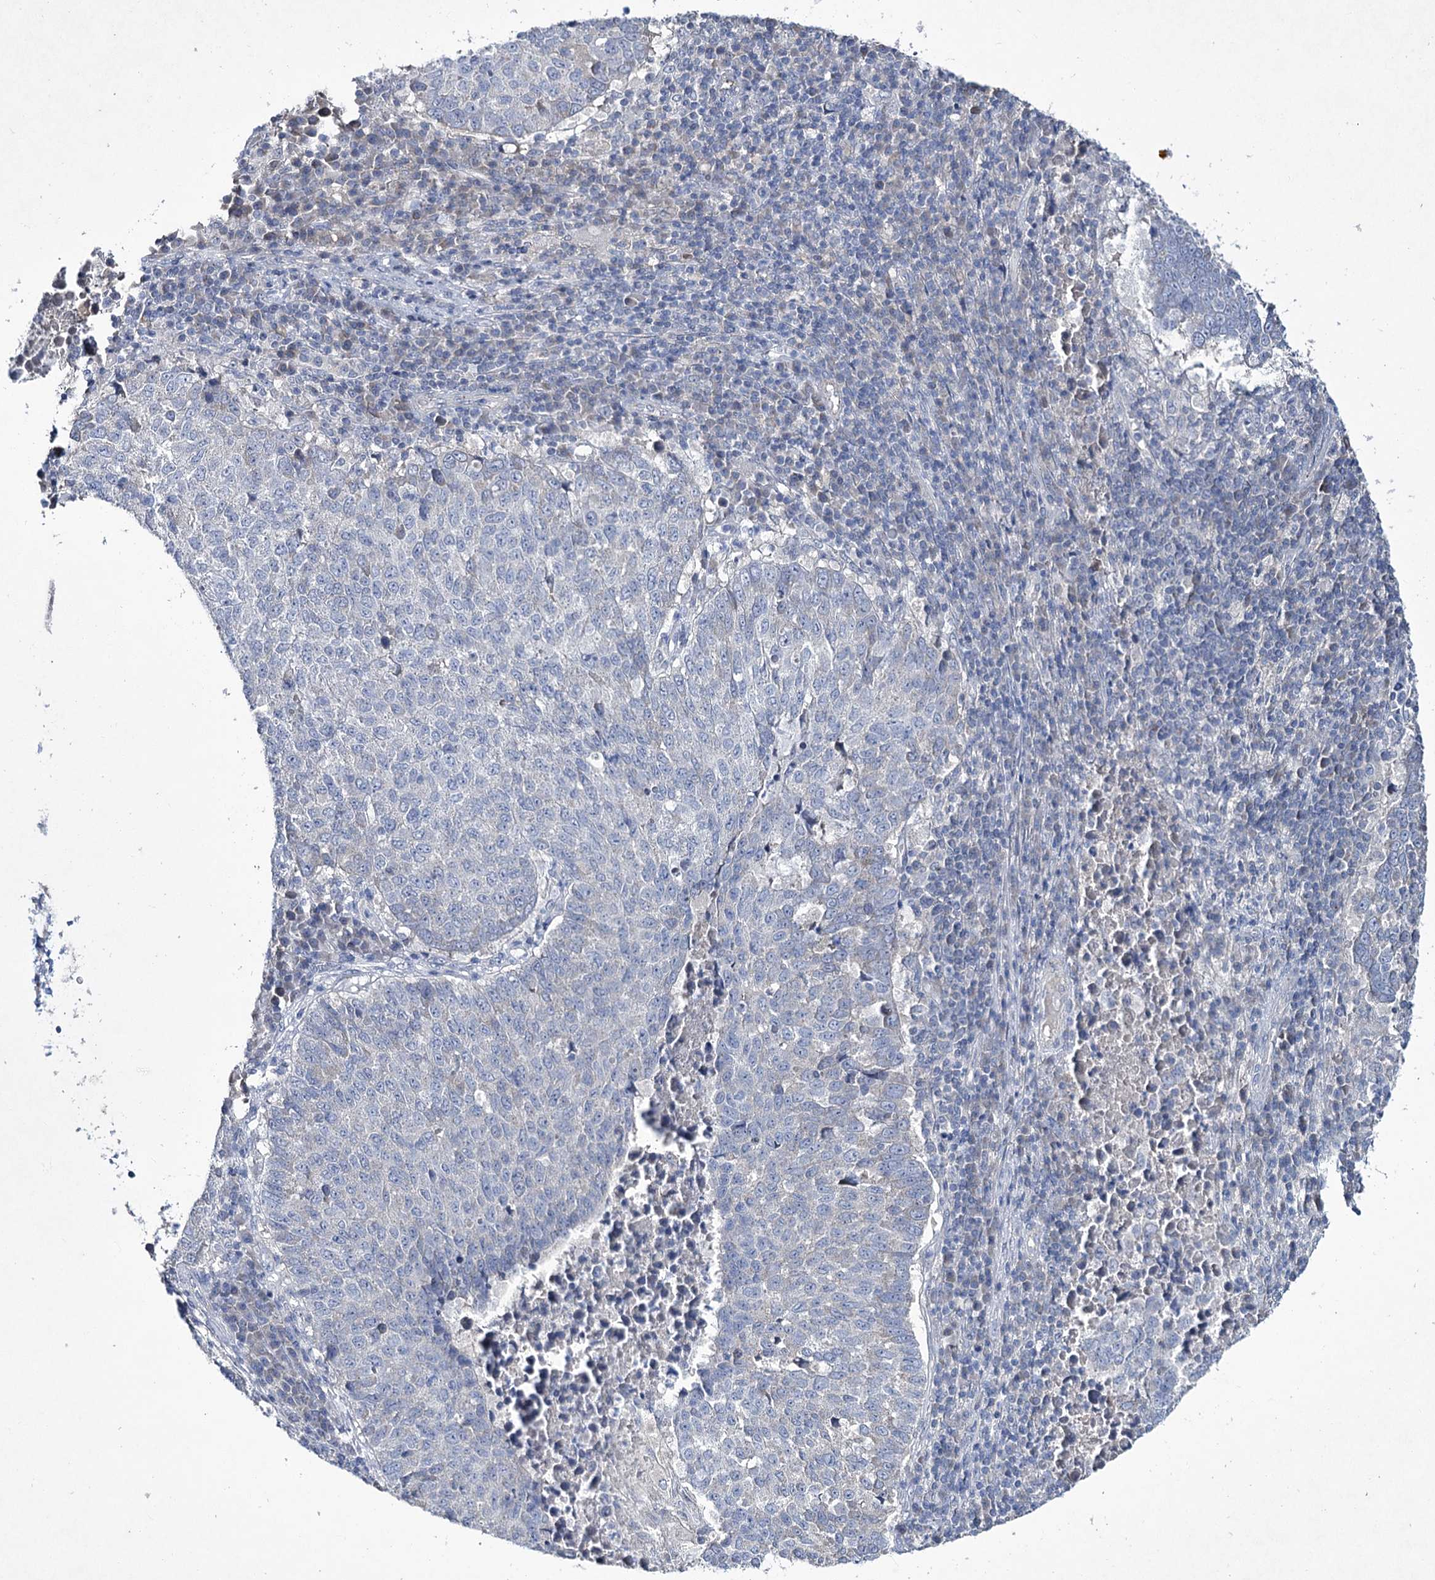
{"staining": {"intensity": "negative", "quantity": "none", "location": "none"}, "tissue": "lung cancer", "cell_type": "Tumor cells", "image_type": "cancer", "snomed": [{"axis": "morphology", "description": "Squamous cell carcinoma, NOS"}, {"axis": "topography", "description": "Lung"}], "caption": "There is no significant positivity in tumor cells of lung cancer (squamous cell carcinoma). (DAB immunohistochemistry (IHC) with hematoxylin counter stain).", "gene": "SEMA4G", "patient": {"sex": "male", "age": 73}}